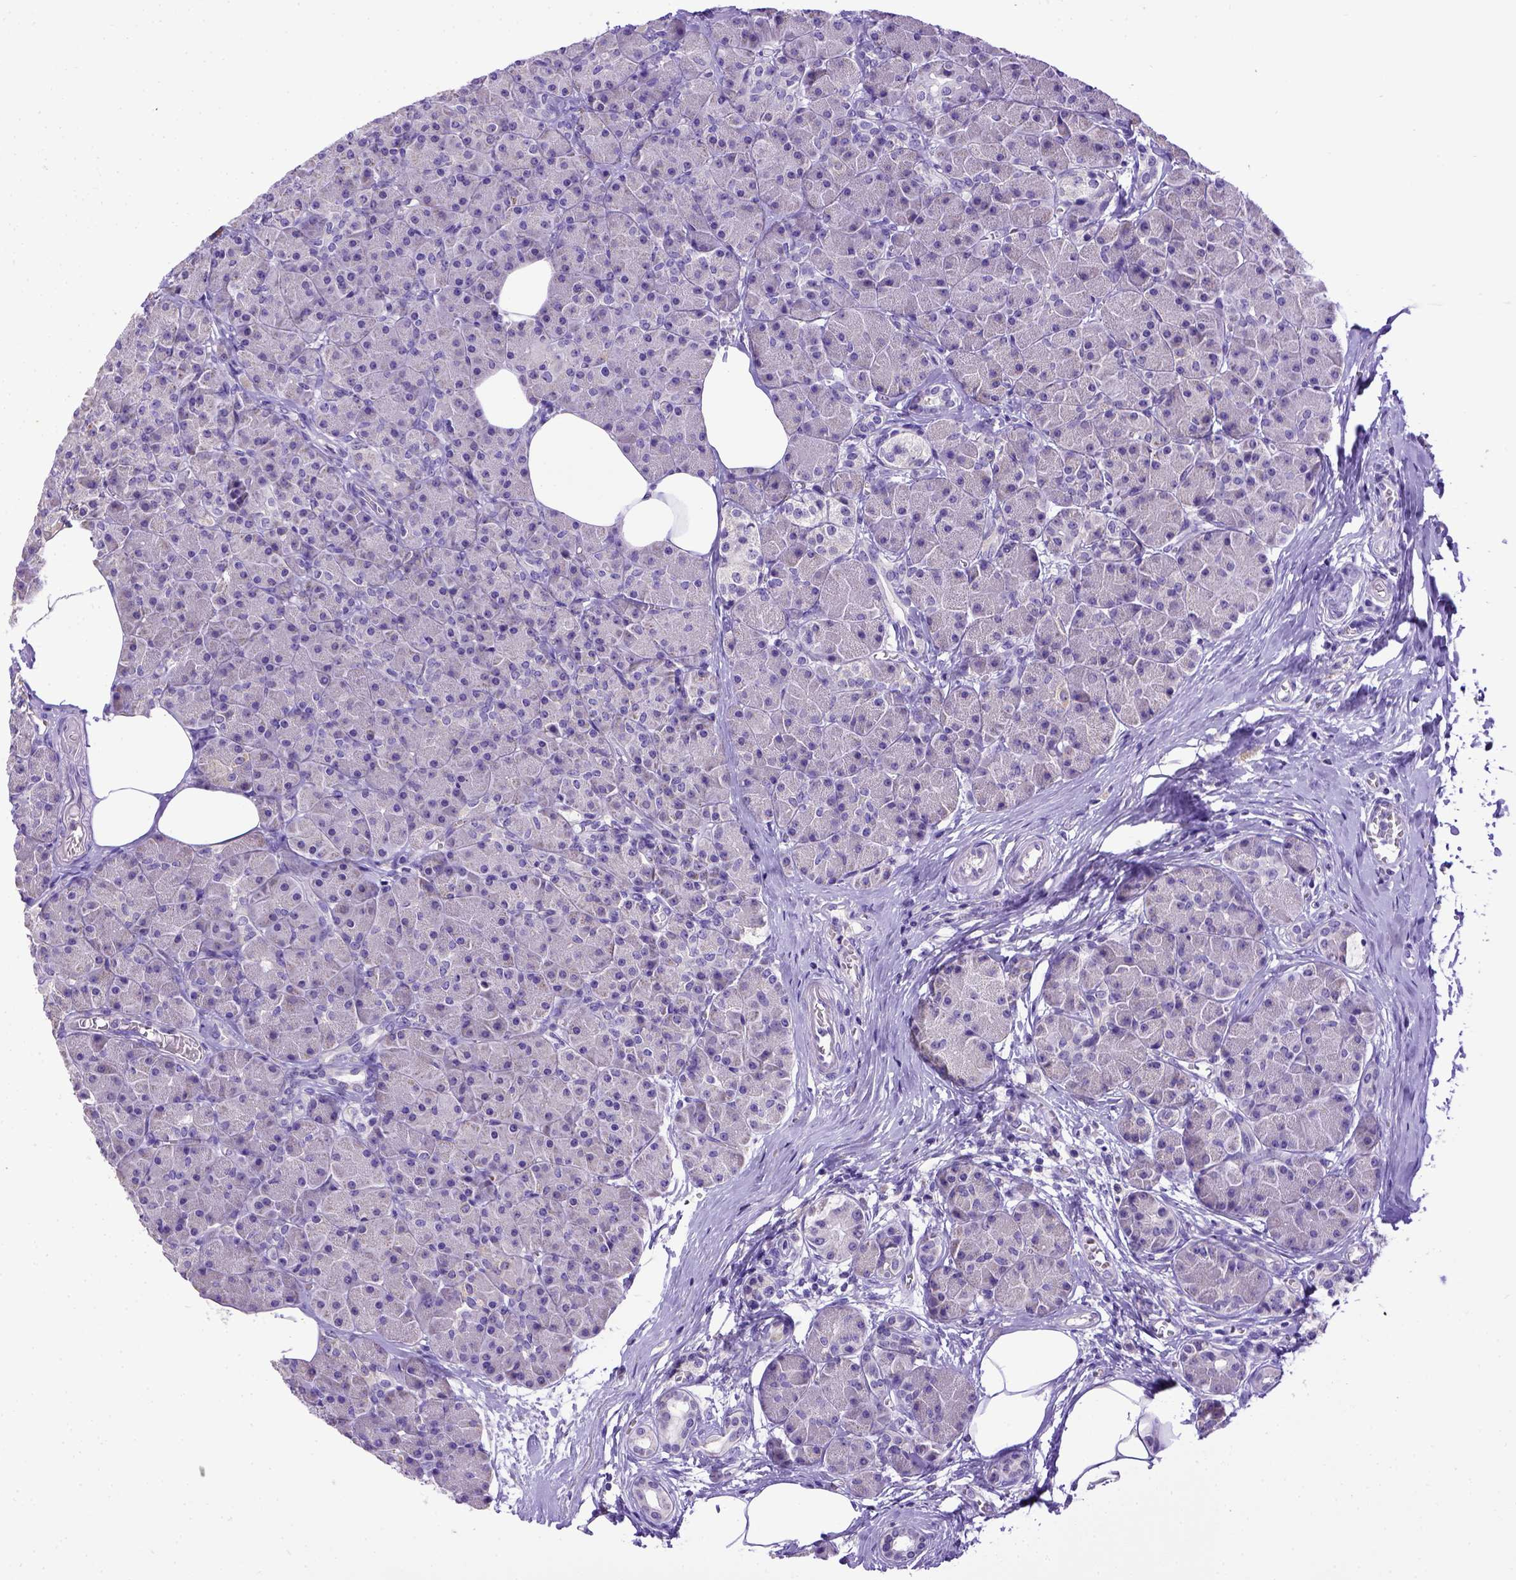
{"staining": {"intensity": "negative", "quantity": "none", "location": "none"}, "tissue": "pancreas", "cell_type": "Exocrine glandular cells", "image_type": "normal", "snomed": [{"axis": "morphology", "description": "Normal tissue, NOS"}, {"axis": "topography", "description": "Pancreas"}], "caption": "Histopathology image shows no protein expression in exocrine glandular cells of normal pancreas. The staining was performed using DAB to visualize the protein expression in brown, while the nuclei were stained in blue with hematoxylin (Magnification: 20x).", "gene": "SPEF1", "patient": {"sex": "female", "age": 45}}